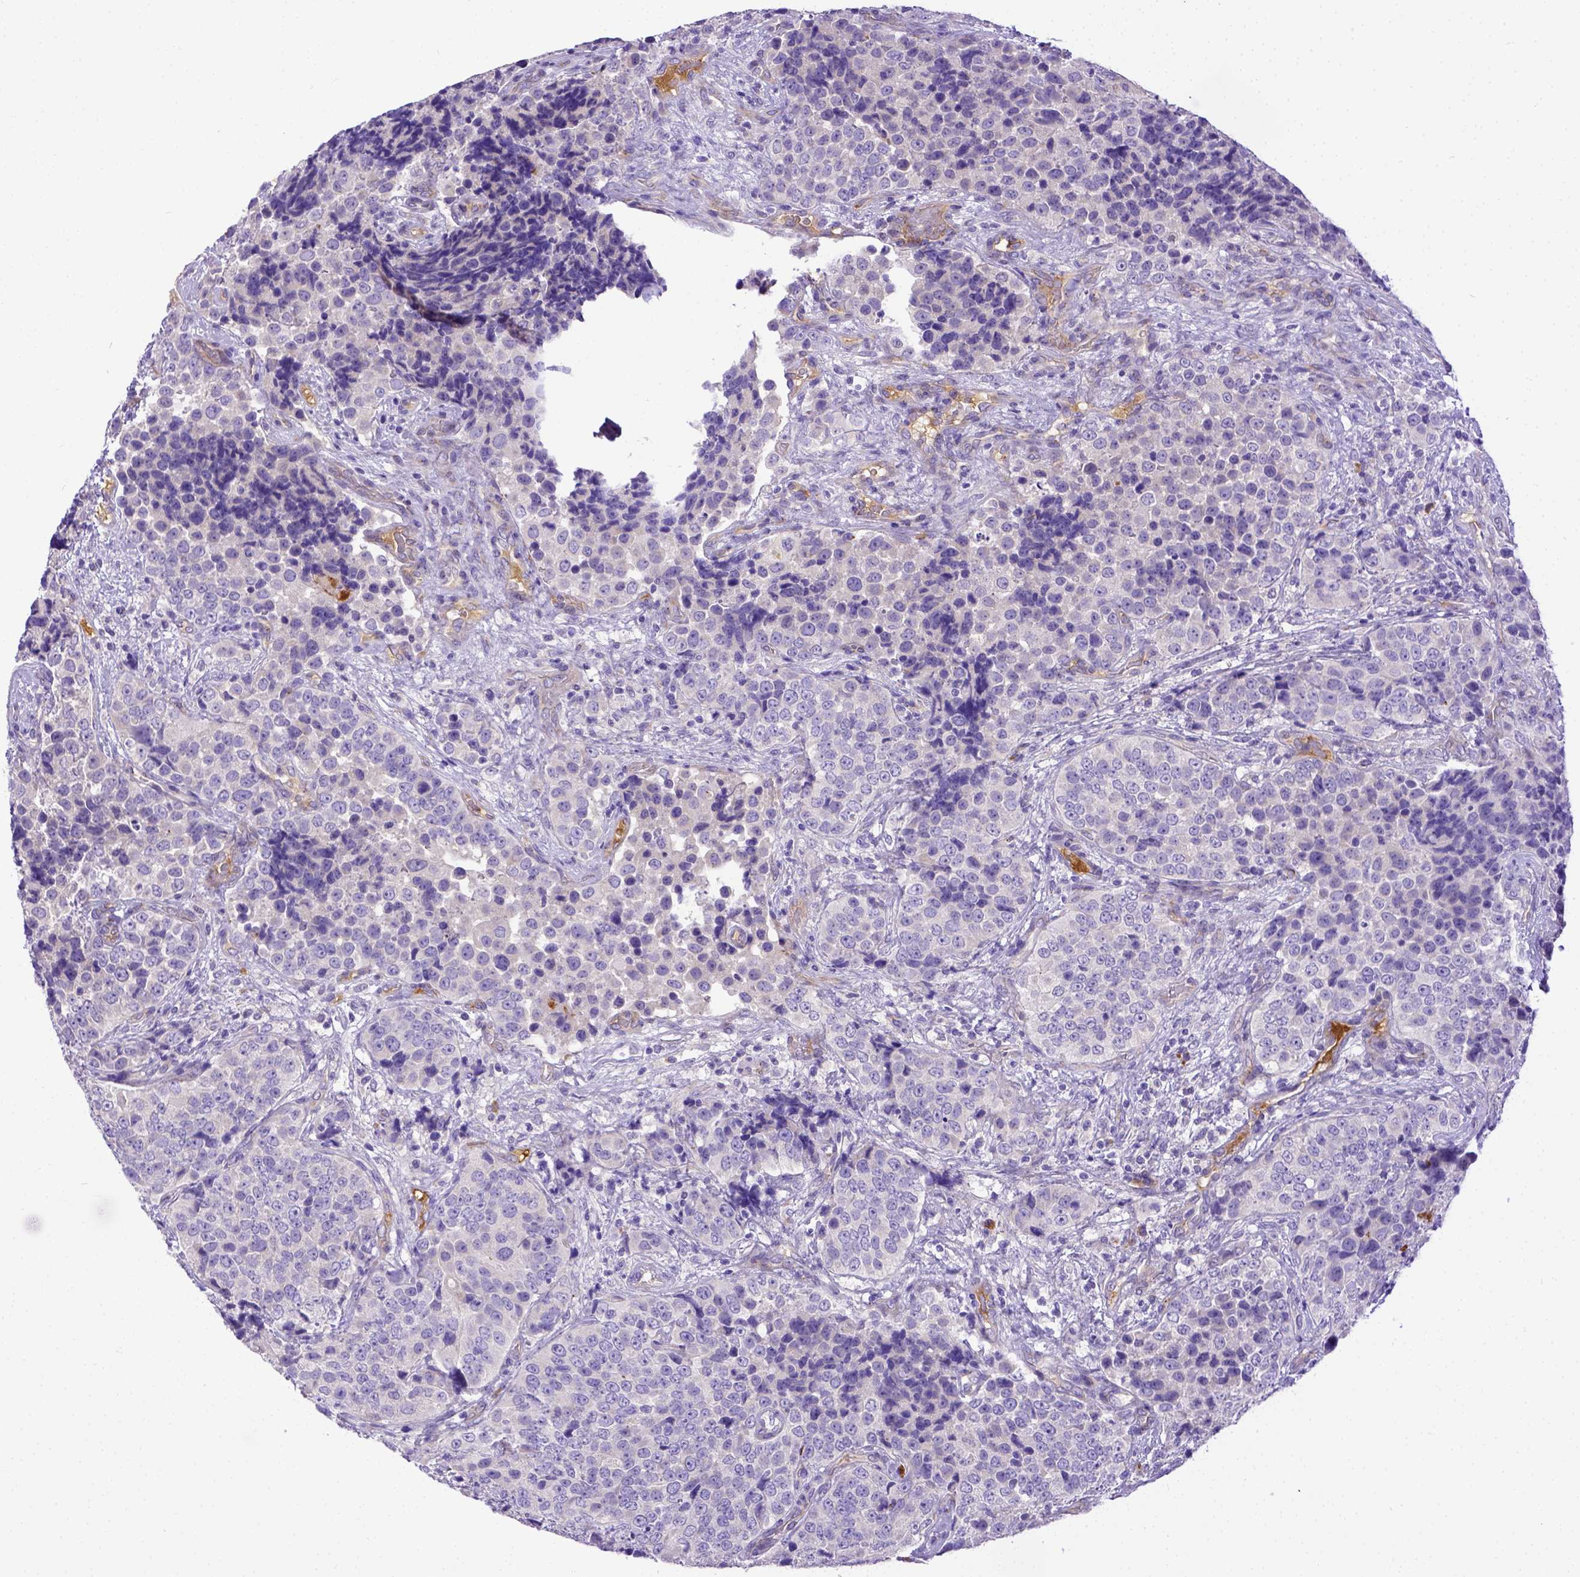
{"staining": {"intensity": "negative", "quantity": "none", "location": "none"}, "tissue": "urothelial cancer", "cell_type": "Tumor cells", "image_type": "cancer", "snomed": [{"axis": "morphology", "description": "Urothelial carcinoma, NOS"}, {"axis": "topography", "description": "Urinary bladder"}], "caption": "Immunohistochemistry of human urothelial cancer displays no positivity in tumor cells.", "gene": "CFAP300", "patient": {"sex": "male", "age": 52}}